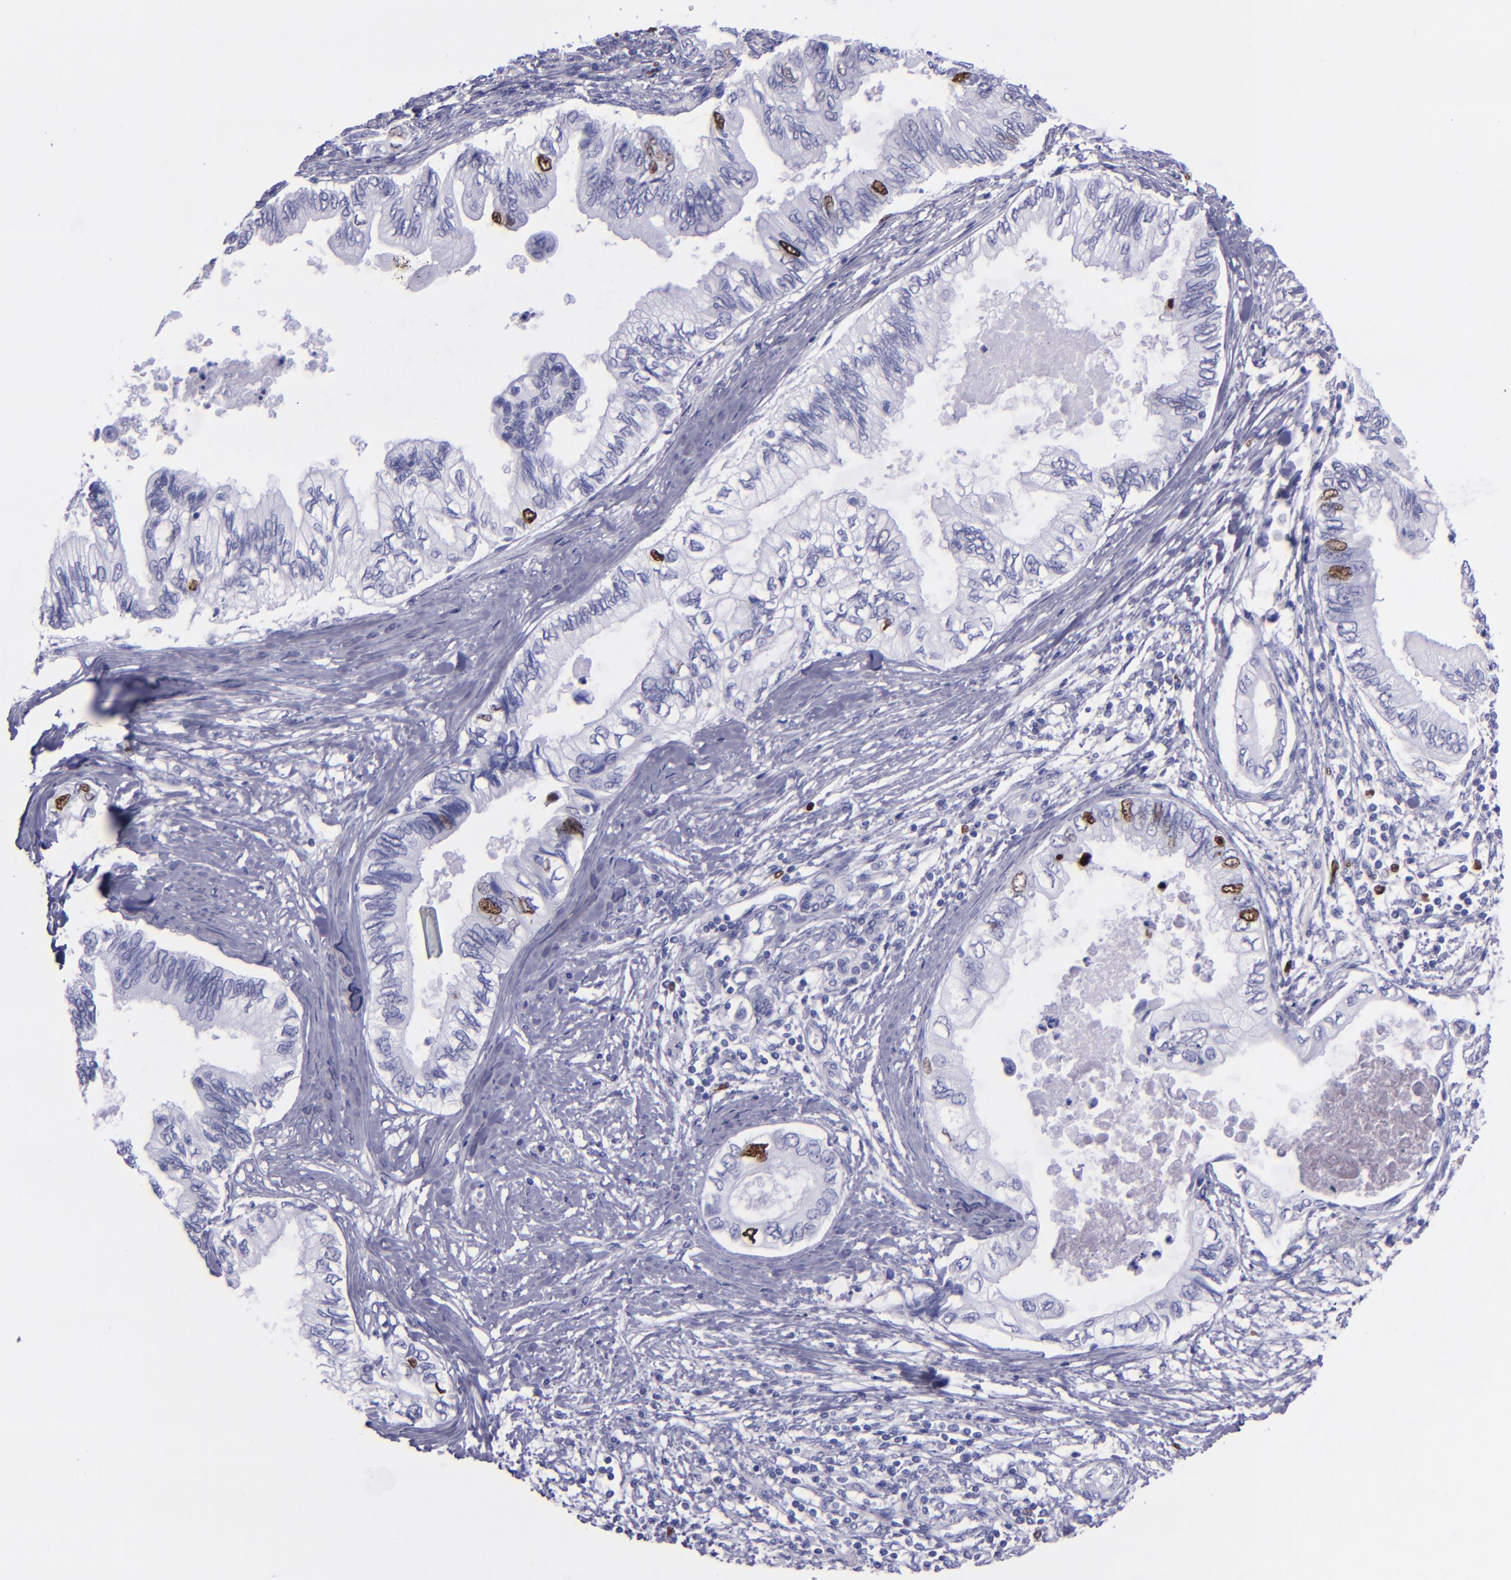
{"staining": {"intensity": "strong", "quantity": "<25%", "location": "nuclear"}, "tissue": "pancreatic cancer", "cell_type": "Tumor cells", "image_type": "cancer", "snomed": [{"axis": "morphology", "description": "Adenocarcinoma, NOS"}, {"axis": "topography", "description": "Pancreas"}], "caption": "Protein expression by IHC shows strong nuclear expression in about <25% of tumor cells in adenocarcinoma (pancreatic). (DAB (3,3'-diaminobenzidine) IHC, brown staining for protein, blue staining for nuclei).", "gene": "TOP2A", "patient": {"sex": "female", "age": 66}}